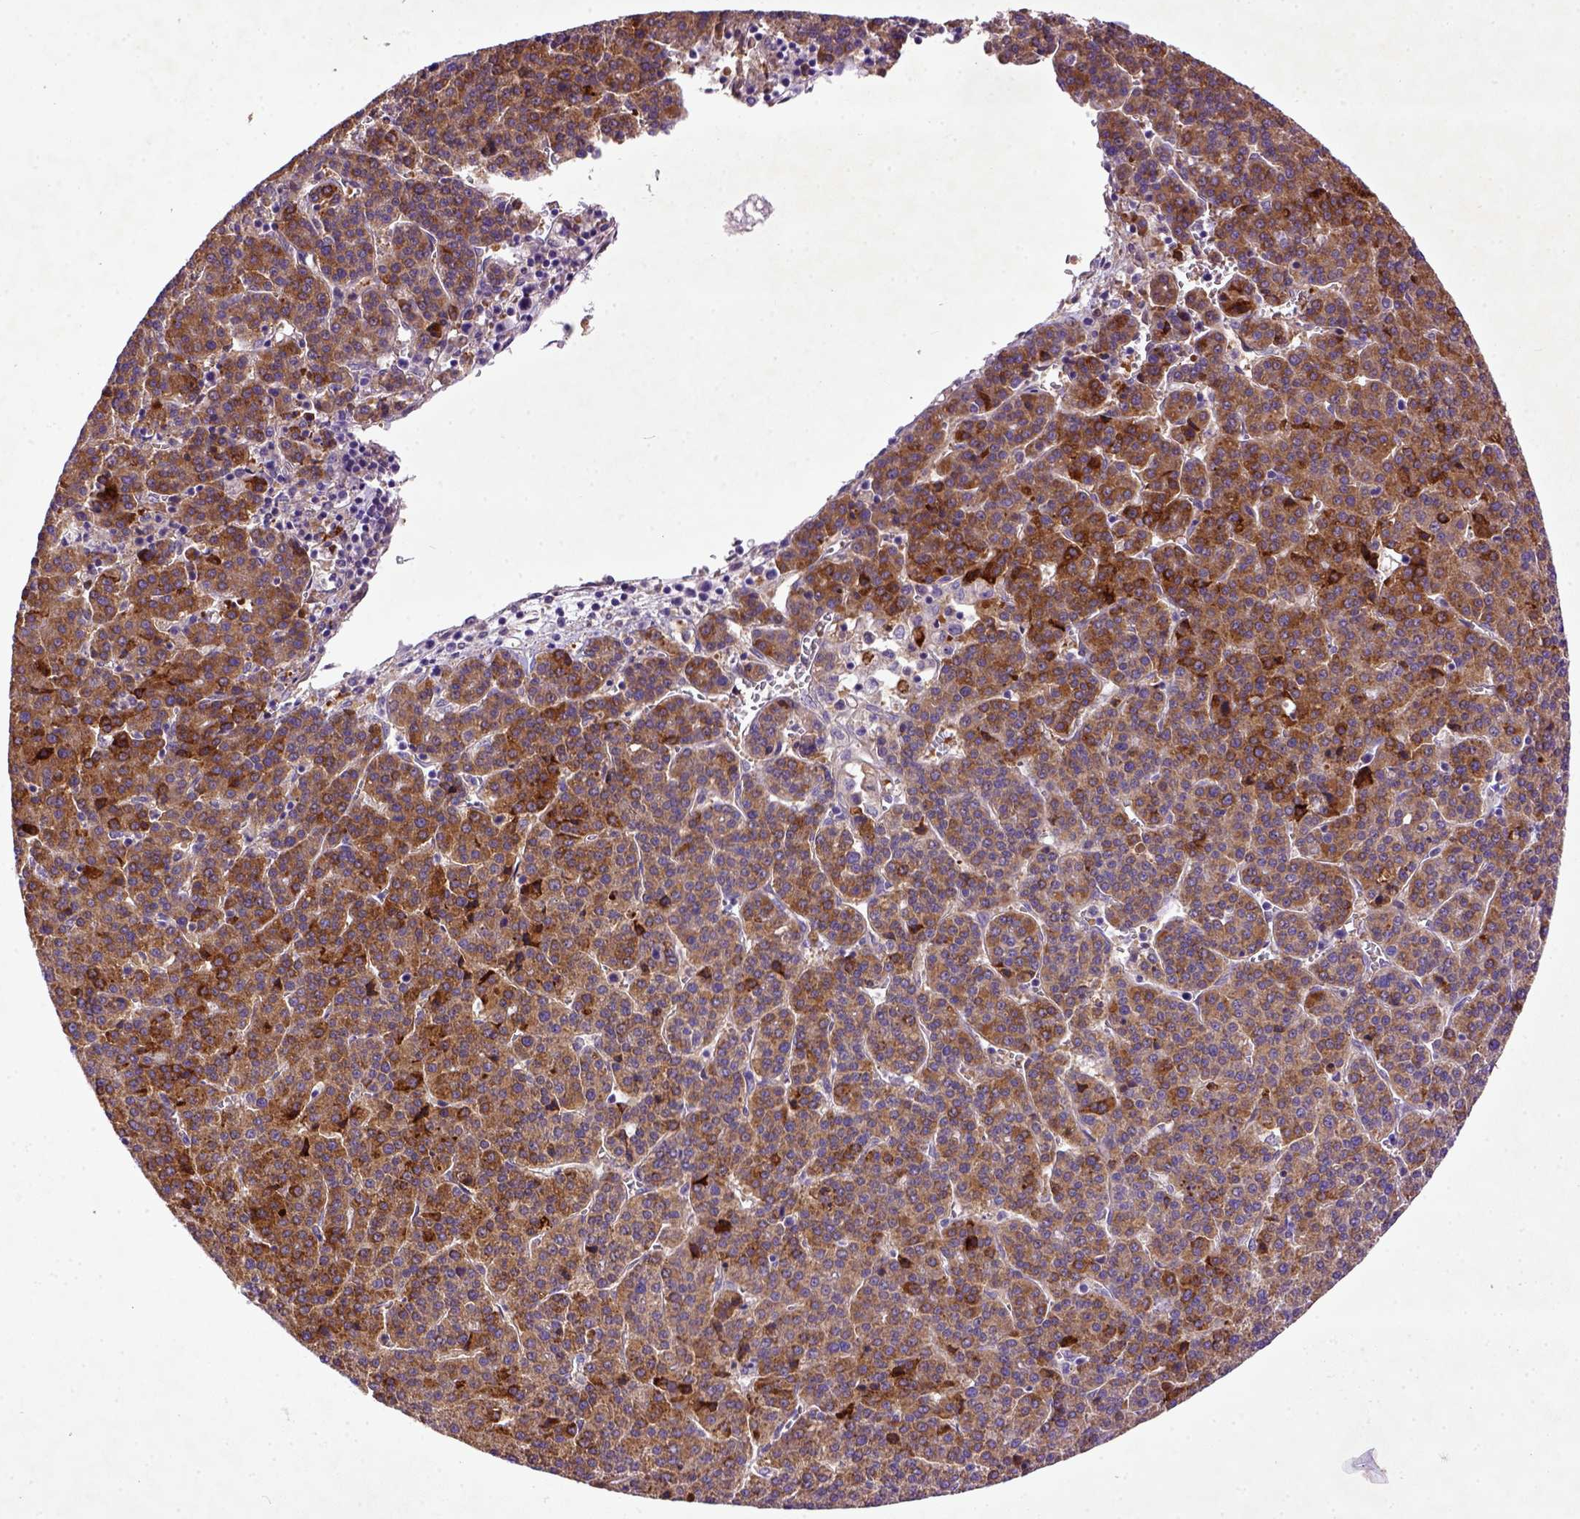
{"staining": {"intensity": "strong", "quantity": ">75%", "location": "cytoplasmic/membranous"}, "tissue": "liver cancer", "cell_type": "Tumor cells", "image_type": "cancer", "snomed": [{"axis": "morphology", "description": "Carcinoma, Hepatocellular, NOS"}, {"axis": "topography", "description": "Liver"}], "caption": "Protein analysis of liver cancer tissue shows strong cytoplasmic/membranous staining in about >75% of tumor cells. Nuclei are stained in blue.", "gene": "DEPDC1B", "patient": {"sex": "female", "age": 58}}